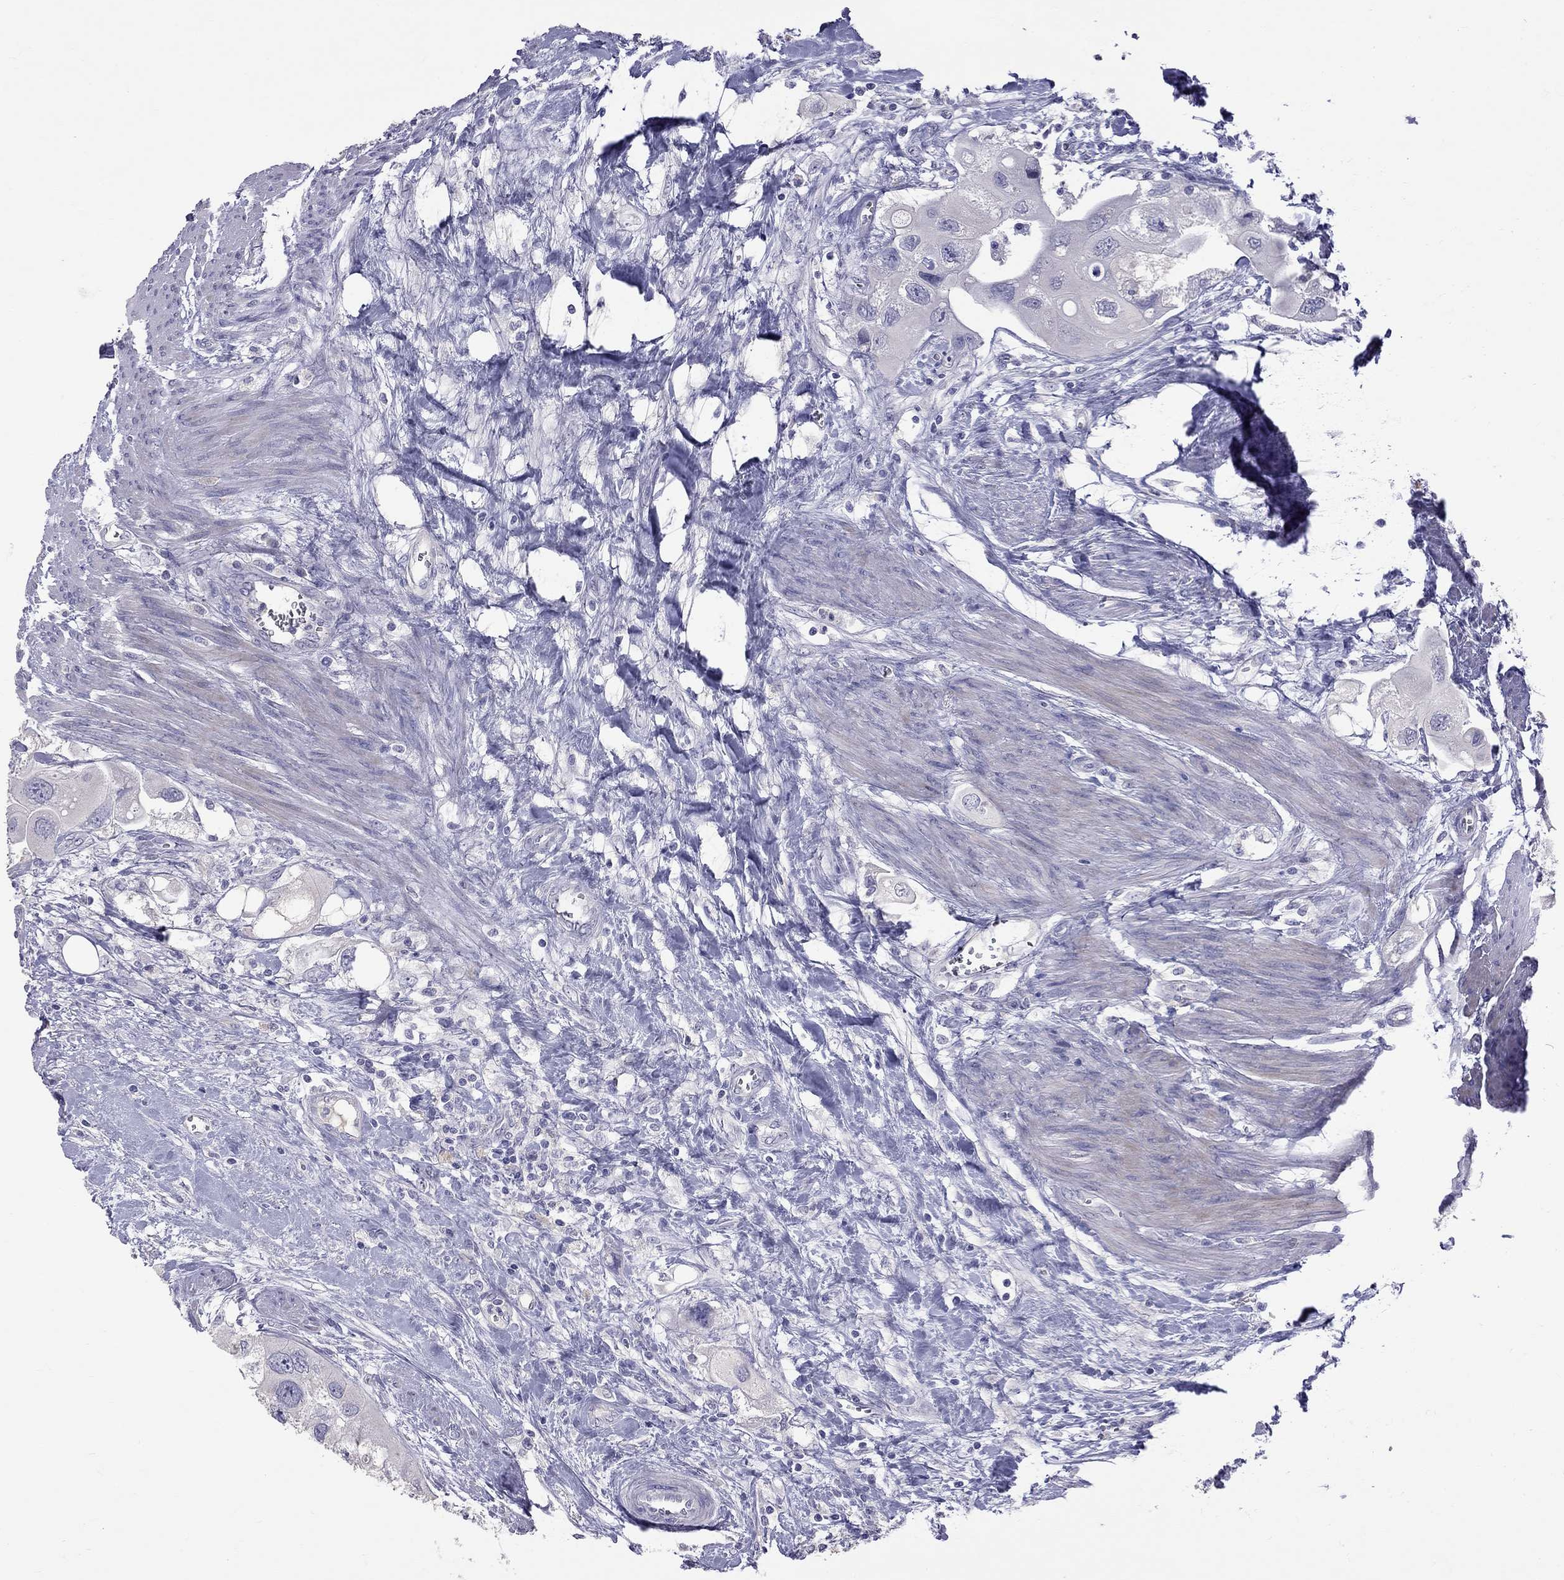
{"staining": {"intensity": "negative", "quantity": "none", "location": "none"}, "tissue": "urothelial cancer", "cell_type": "Tumor cells", "image_type": "cancer", "snomed": [{"axis": "morphology", "description": "Urothelial carcinoma, High grade"}, {"axis": "topography", "description": "Urinary bladder"}], "caption": "This is an IHC photomicrograph of human urothelial carcinoma (high-grade). There is no staining in tumor cells.", "gene": "CFAP91", "patient": {"sex": "male", "age": 59}}